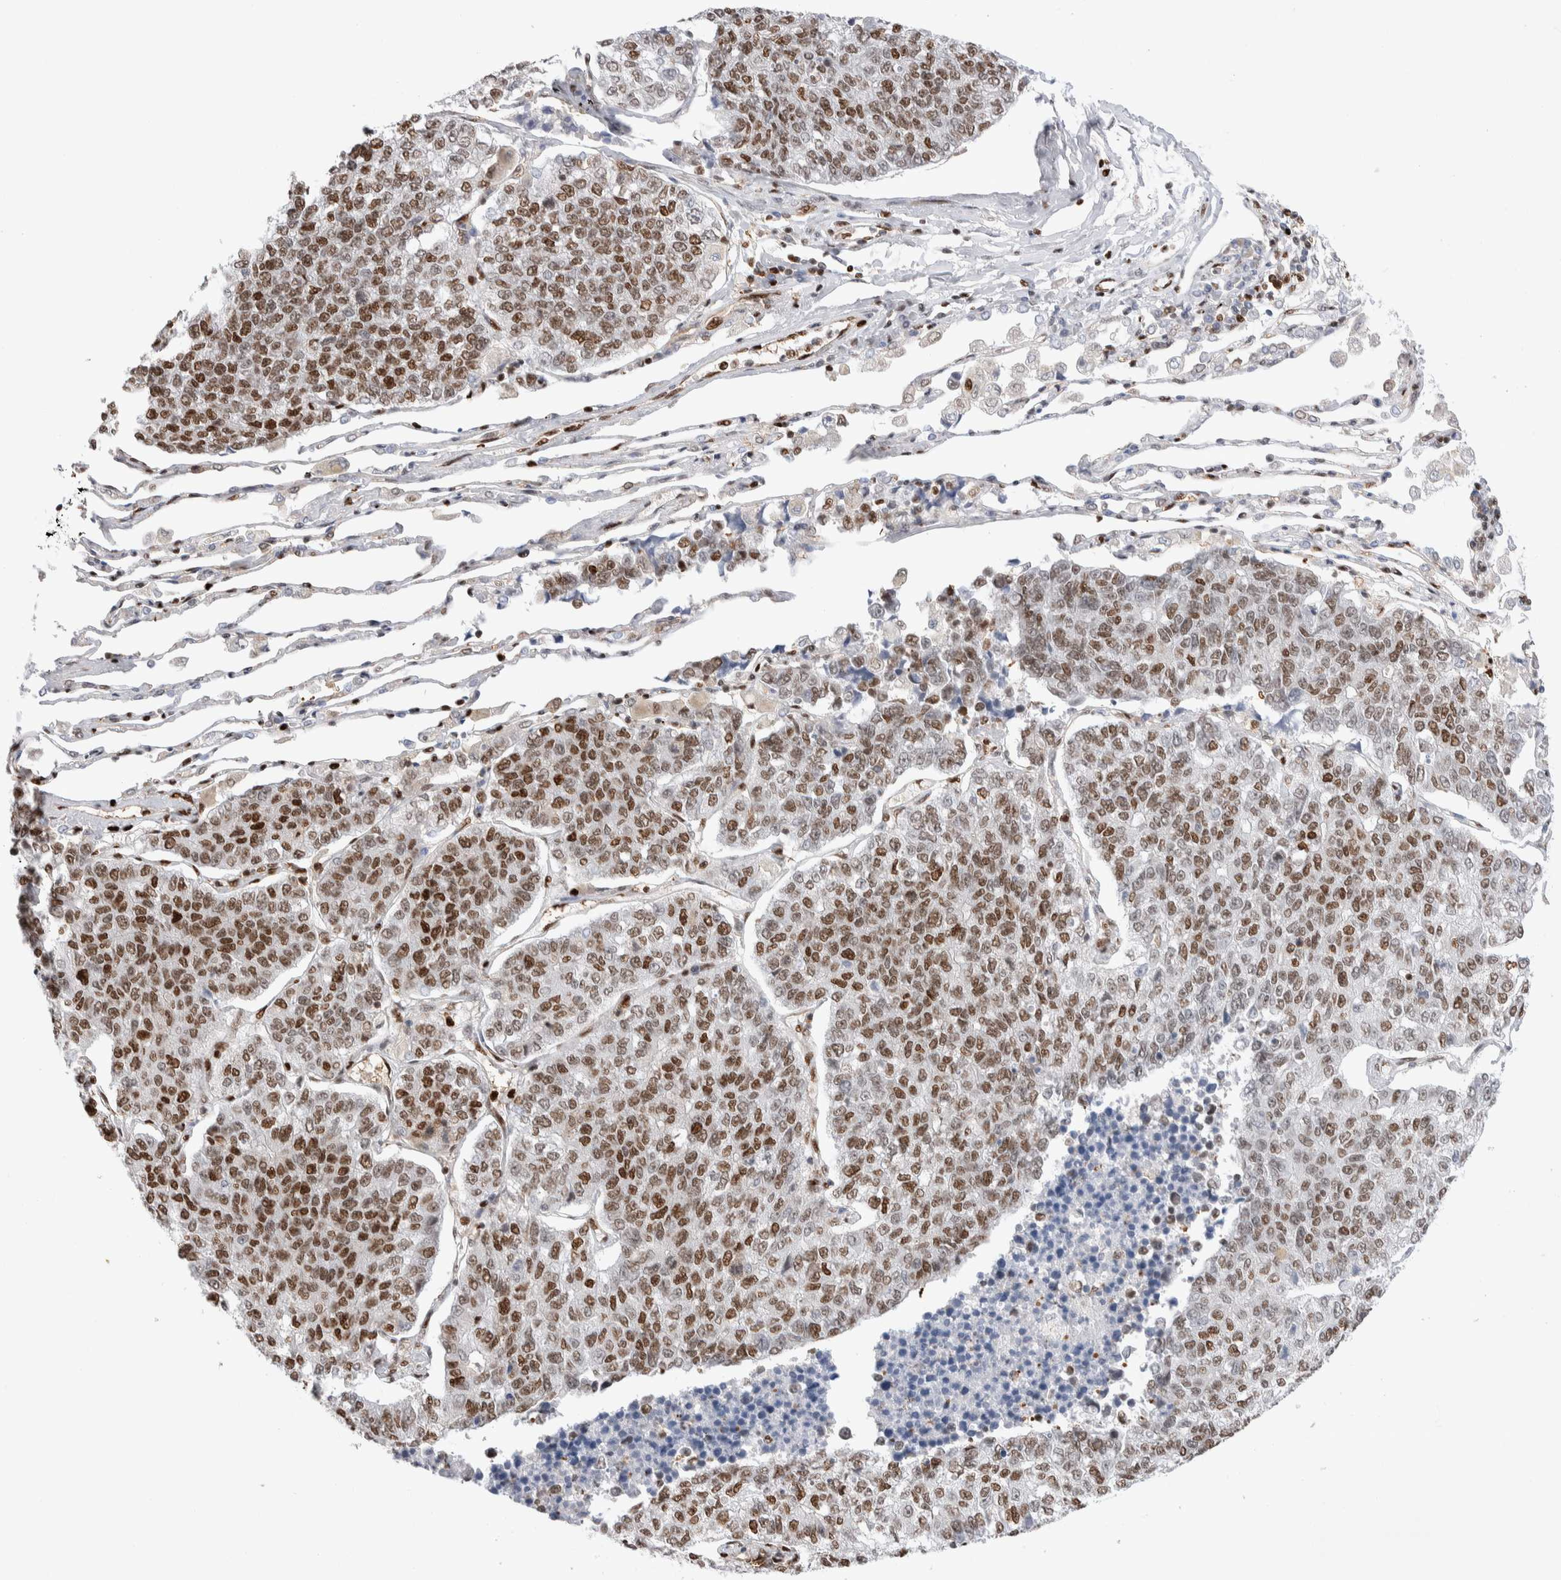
{"staining": {"intensity": "moderate", "quantity": ">75%", "location": "nuclear"}, "tissue": "lung cancer", "cell_type": "Tumor cells", "image_type": "cancer", "snomed": [{"axis": "morphology", "description": "Adenocarcinoma, NOS"}, {"axis": "topography", "description": "Lung"}], "caption": "Protein staining of lung adenocarcinoma tissue shows moderate nuclear staining in about >75% of tumor cells.", "gene": "RNASEK-C17orf49", "patient": {"sex": "male", "age": 49}}